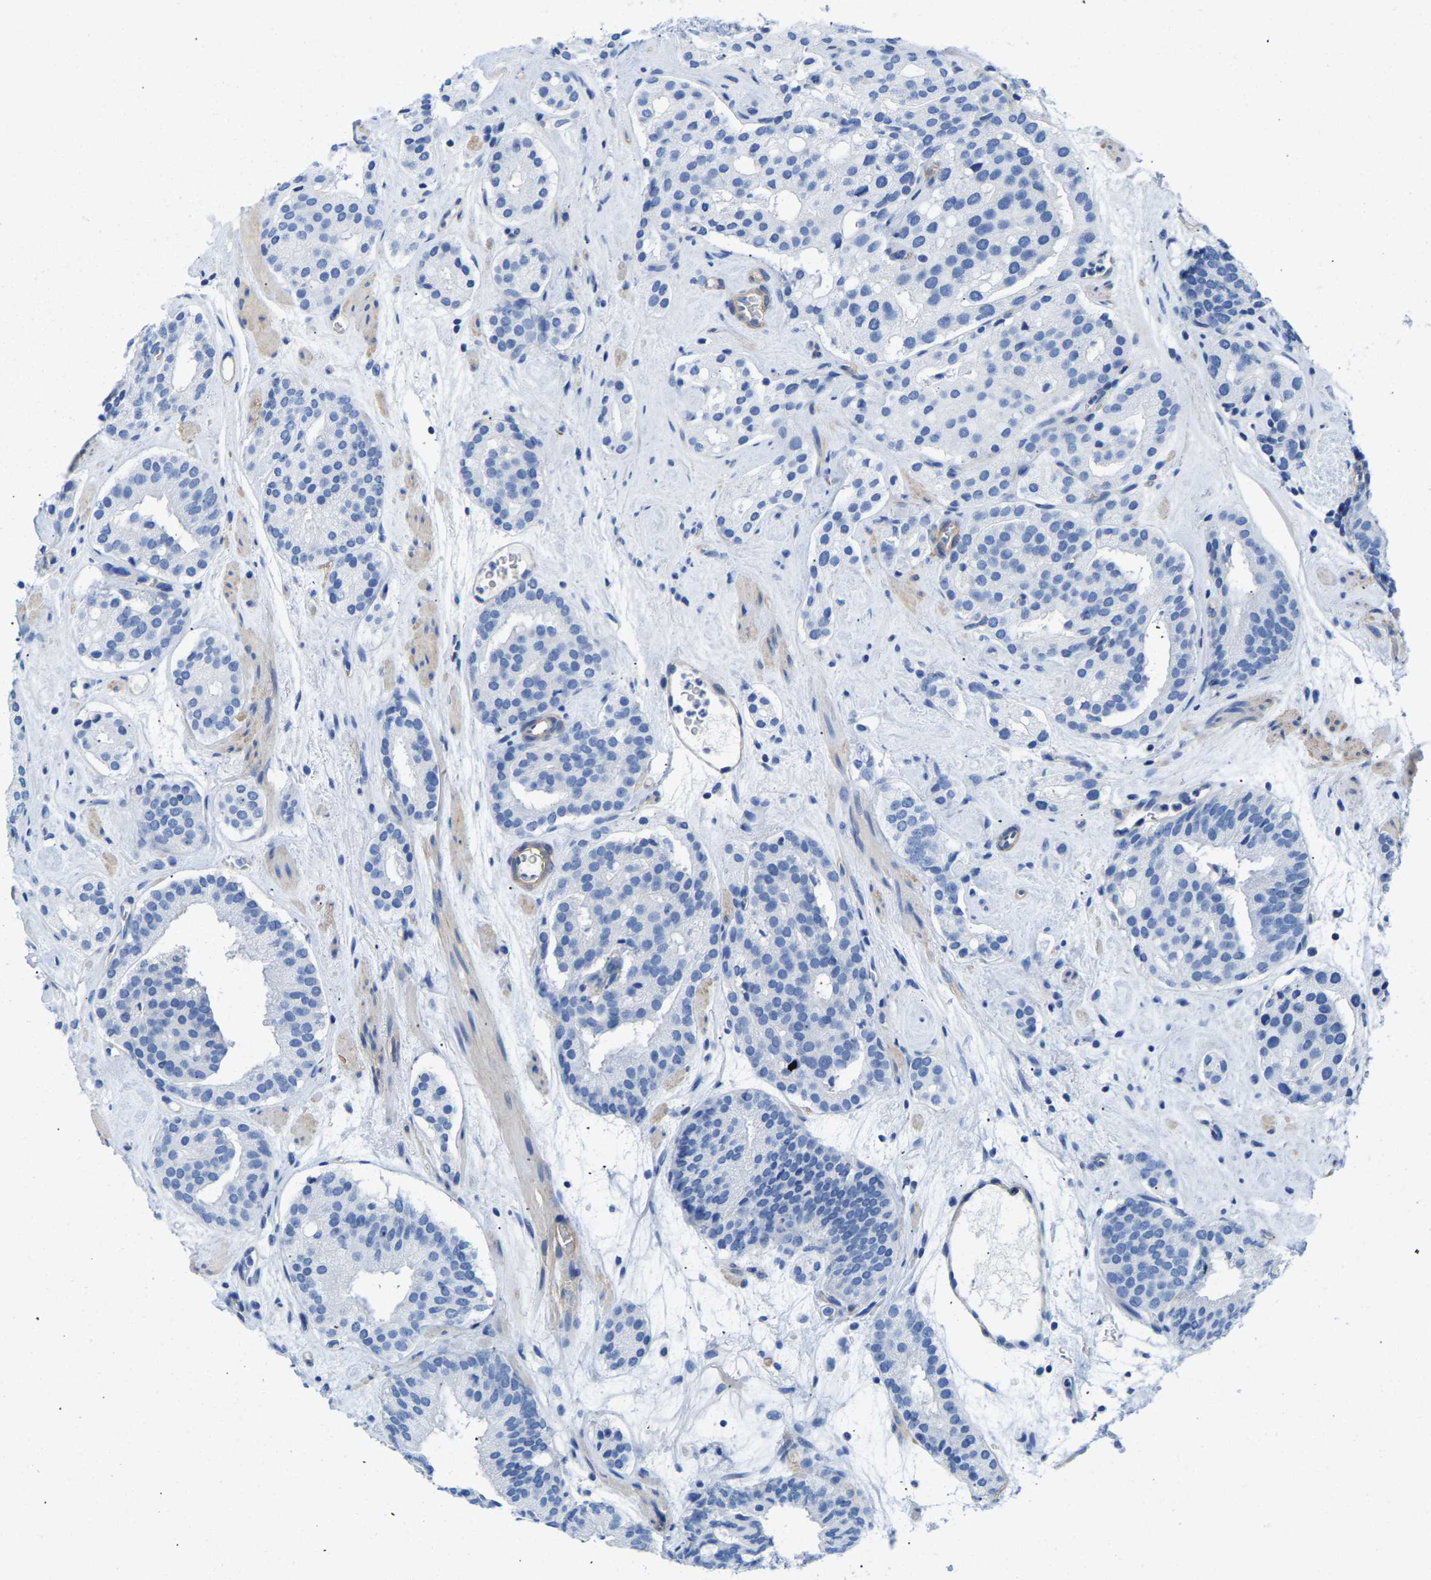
{"staining": {"intensity": "negative", "quantity": "none", "location": "none"}, "tissue": "prostate cancer", "cell_type": "Tumor cells", "image_type": "cancer", "snomed": [{"axis": "morphology", "description": "Adenocarcinoma, Low grade"}, {"axis": "topography", "description": "Prostate"}], "caption": "This is an IHC micrograph of prostate adenocarcinoma (low-grade). There is no staining in tumor cells.", "gene": "UPK3A", "patient": {"sex": "male", "age": 69}}